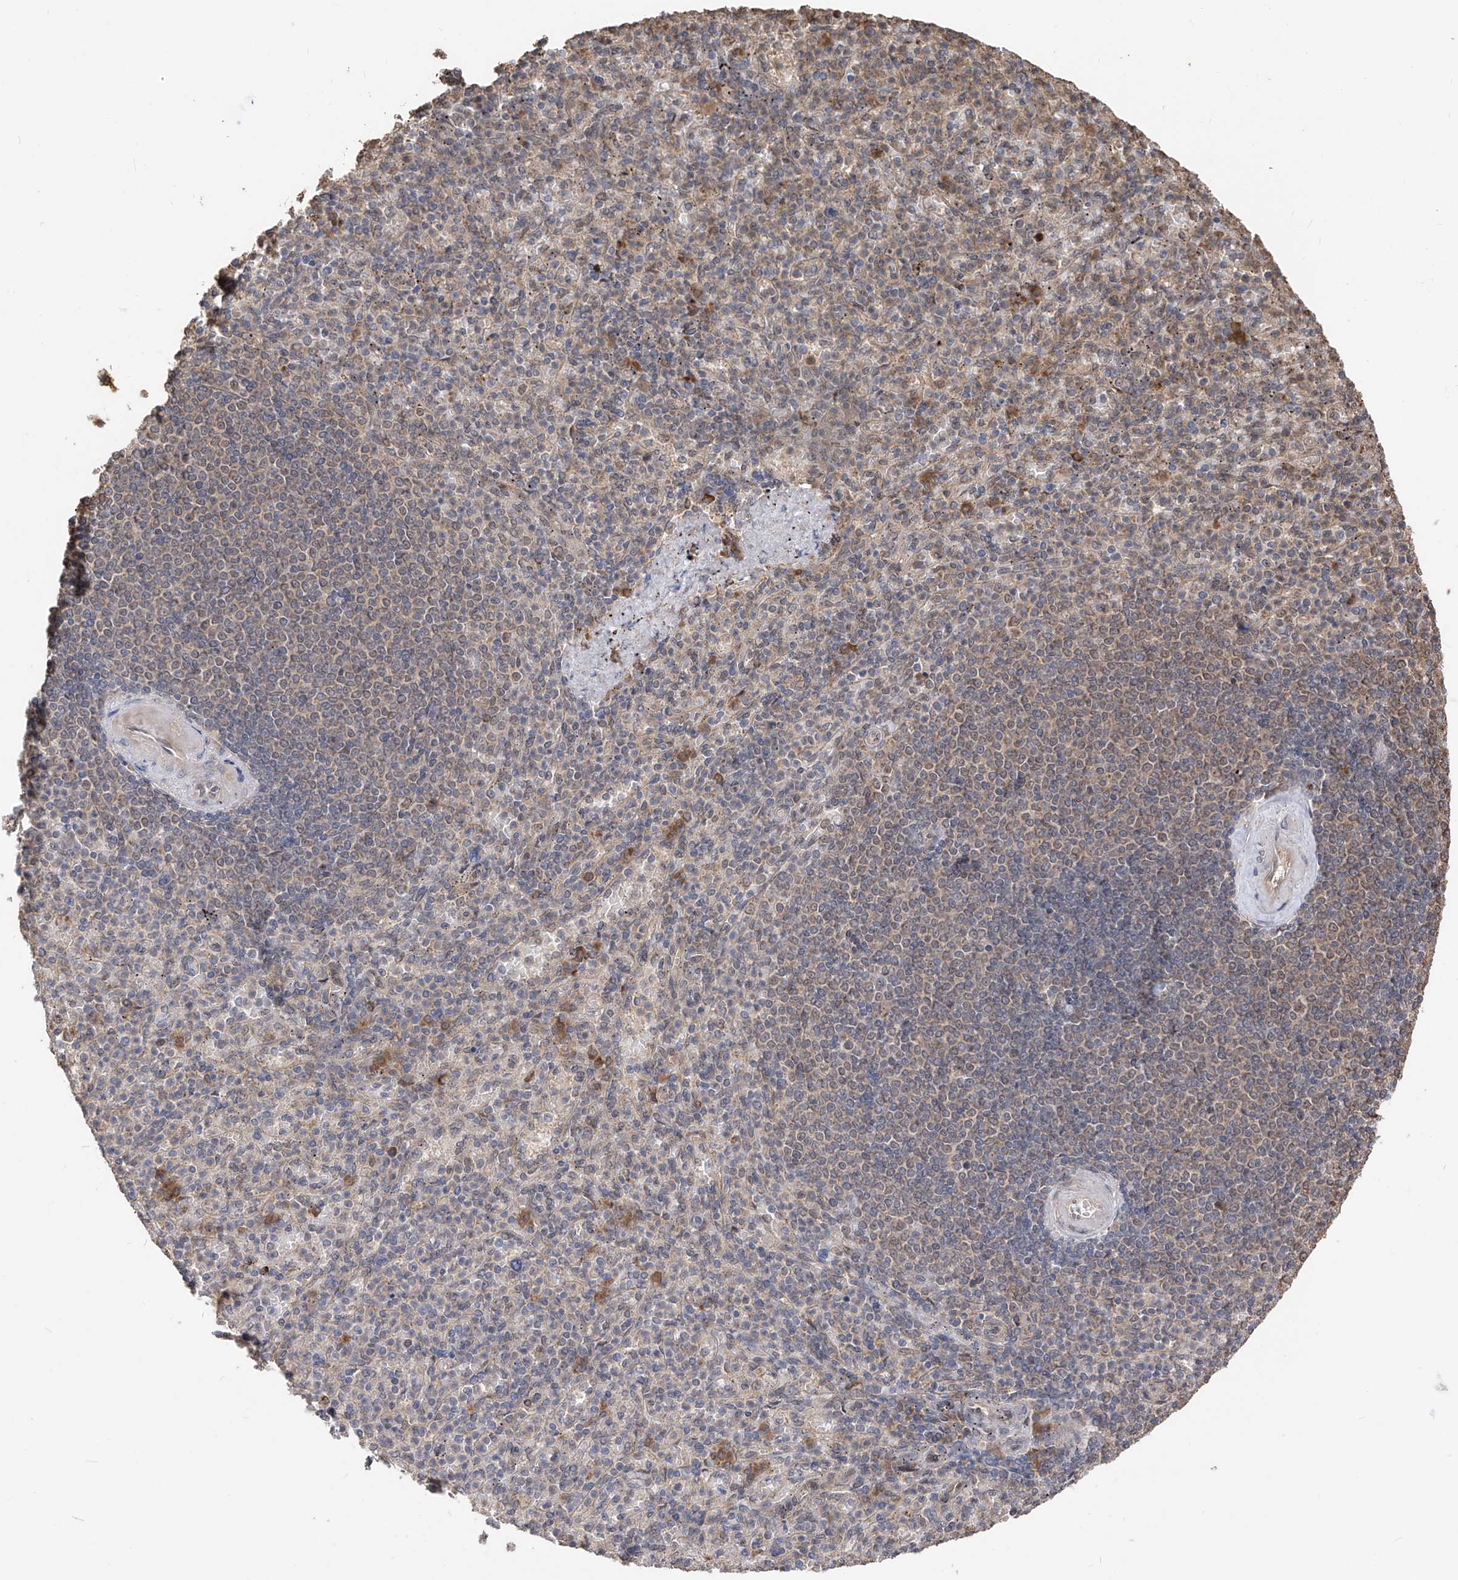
{"staining": {"intensity": "moderate", "quantity": "<25%", "location": "cytoplasmic/membranous"}, "tissue": "spleen", "cell_type": "Cells in red pulp", "image_type": "normal", "snomed": [{"axis": "morphology", "description": "Normal tissue, NOS"}, {"axis": "topography", "description": "Spleen"}], "caption": "Protein staining by immunohistochemistry (IHC) displays moderate cytoplasmic/membranous expression in about <25% of cells in red pulp in unremarkable spleen. (IHC, brightfield microscopy, high magnification).", "gene": "FAM135A", "patient": {"sex": "female", "age": 74}}